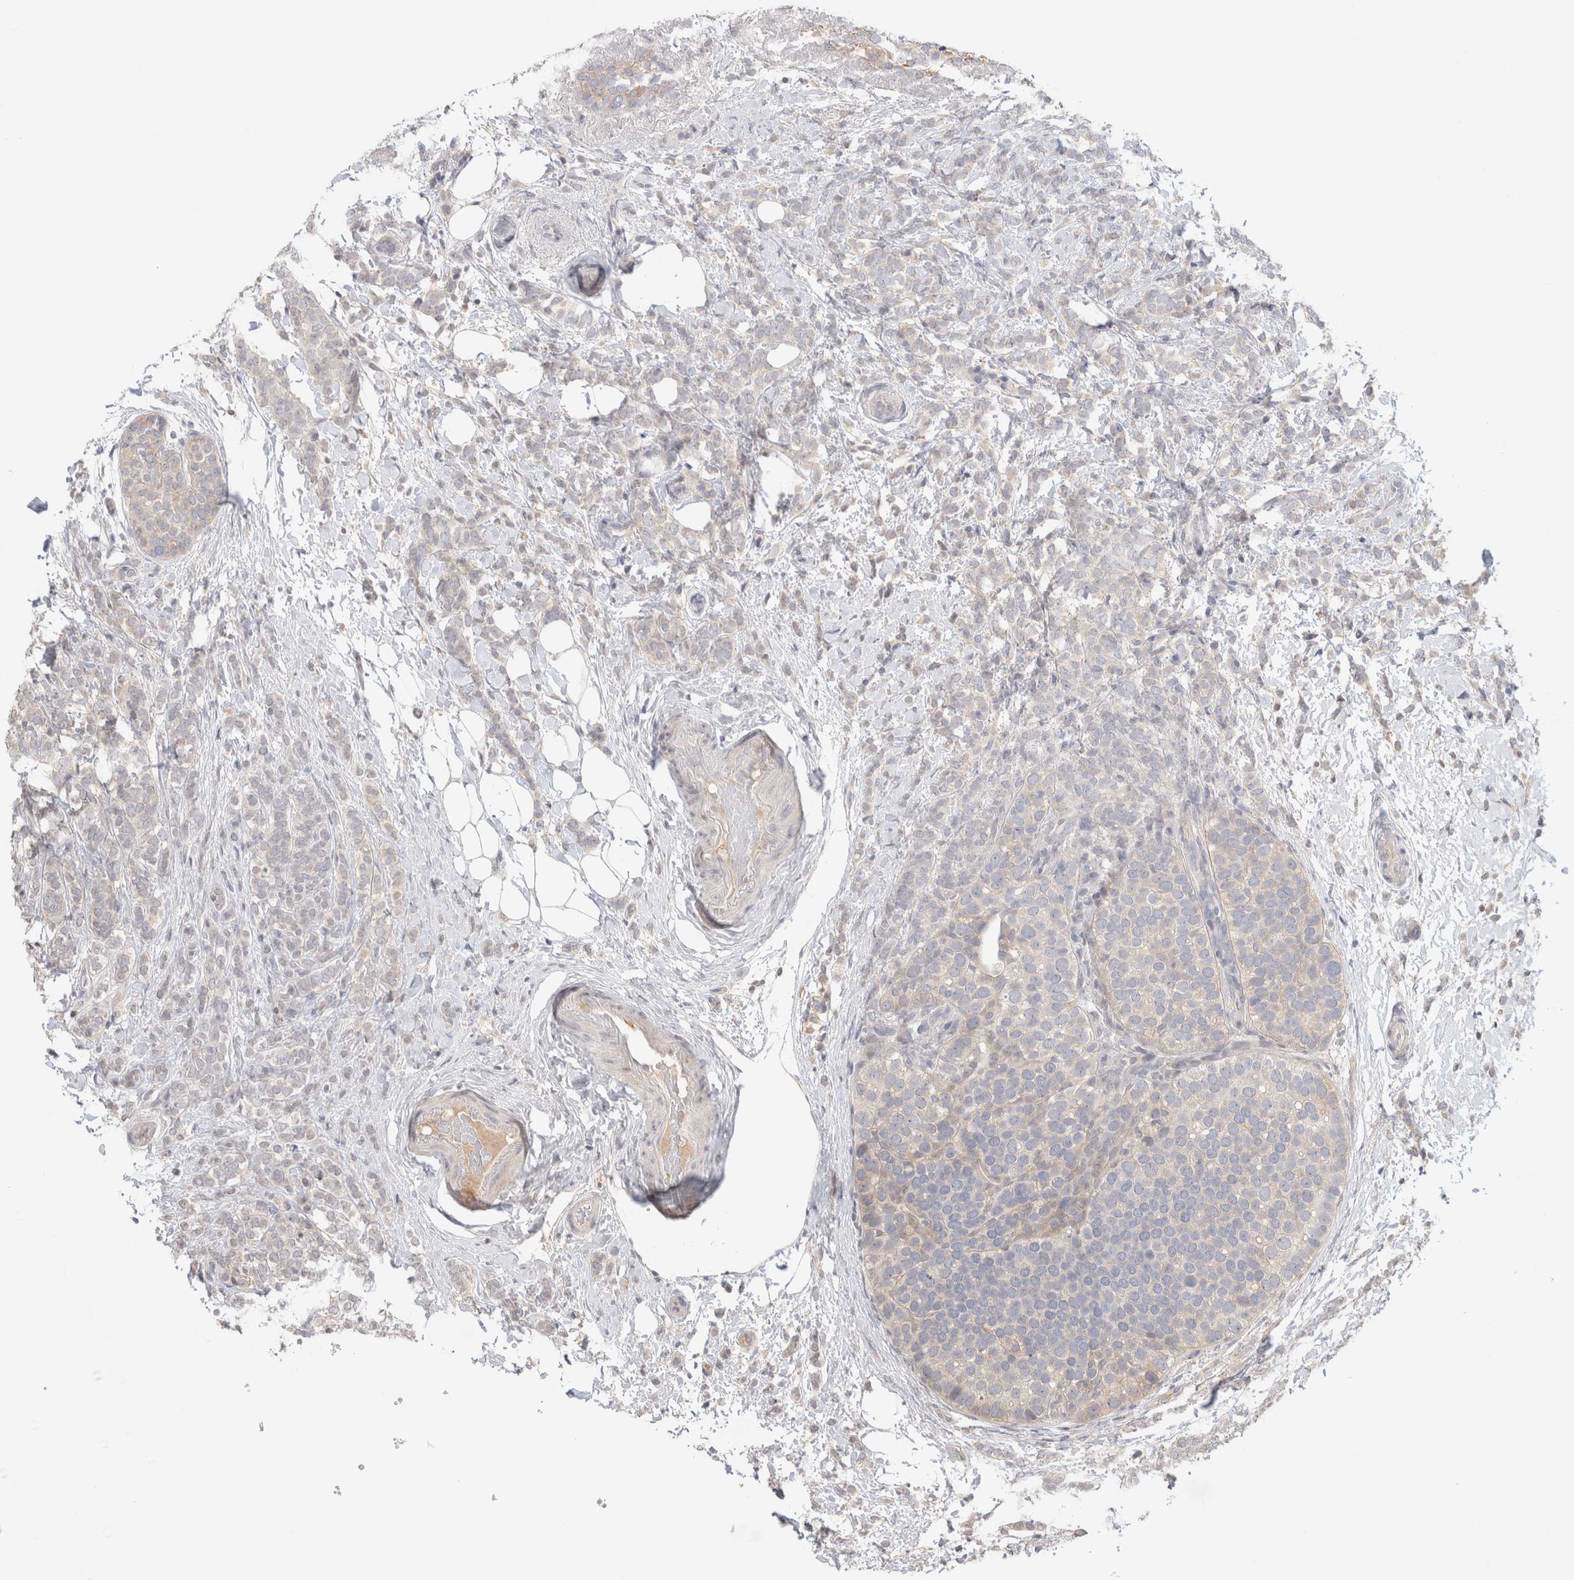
{"staining": {"intensity": "negative", "quantity": "none", "location": "none"}, "tissue": "breast cancer", "cell_type": "Tumor cells", "image_type": "cancer", "snomed": [{"axis": "morphology", "description": "Lobular carcinoma"}, {"axis": "topography", "description": "Breast"}], "caption": "Immunohistochemical staining of lobular carcinoma (breast) shows no significant staining in tumor cells.", "gene": "SYDE2", "patient": {"sex": "female", "age": 50}}